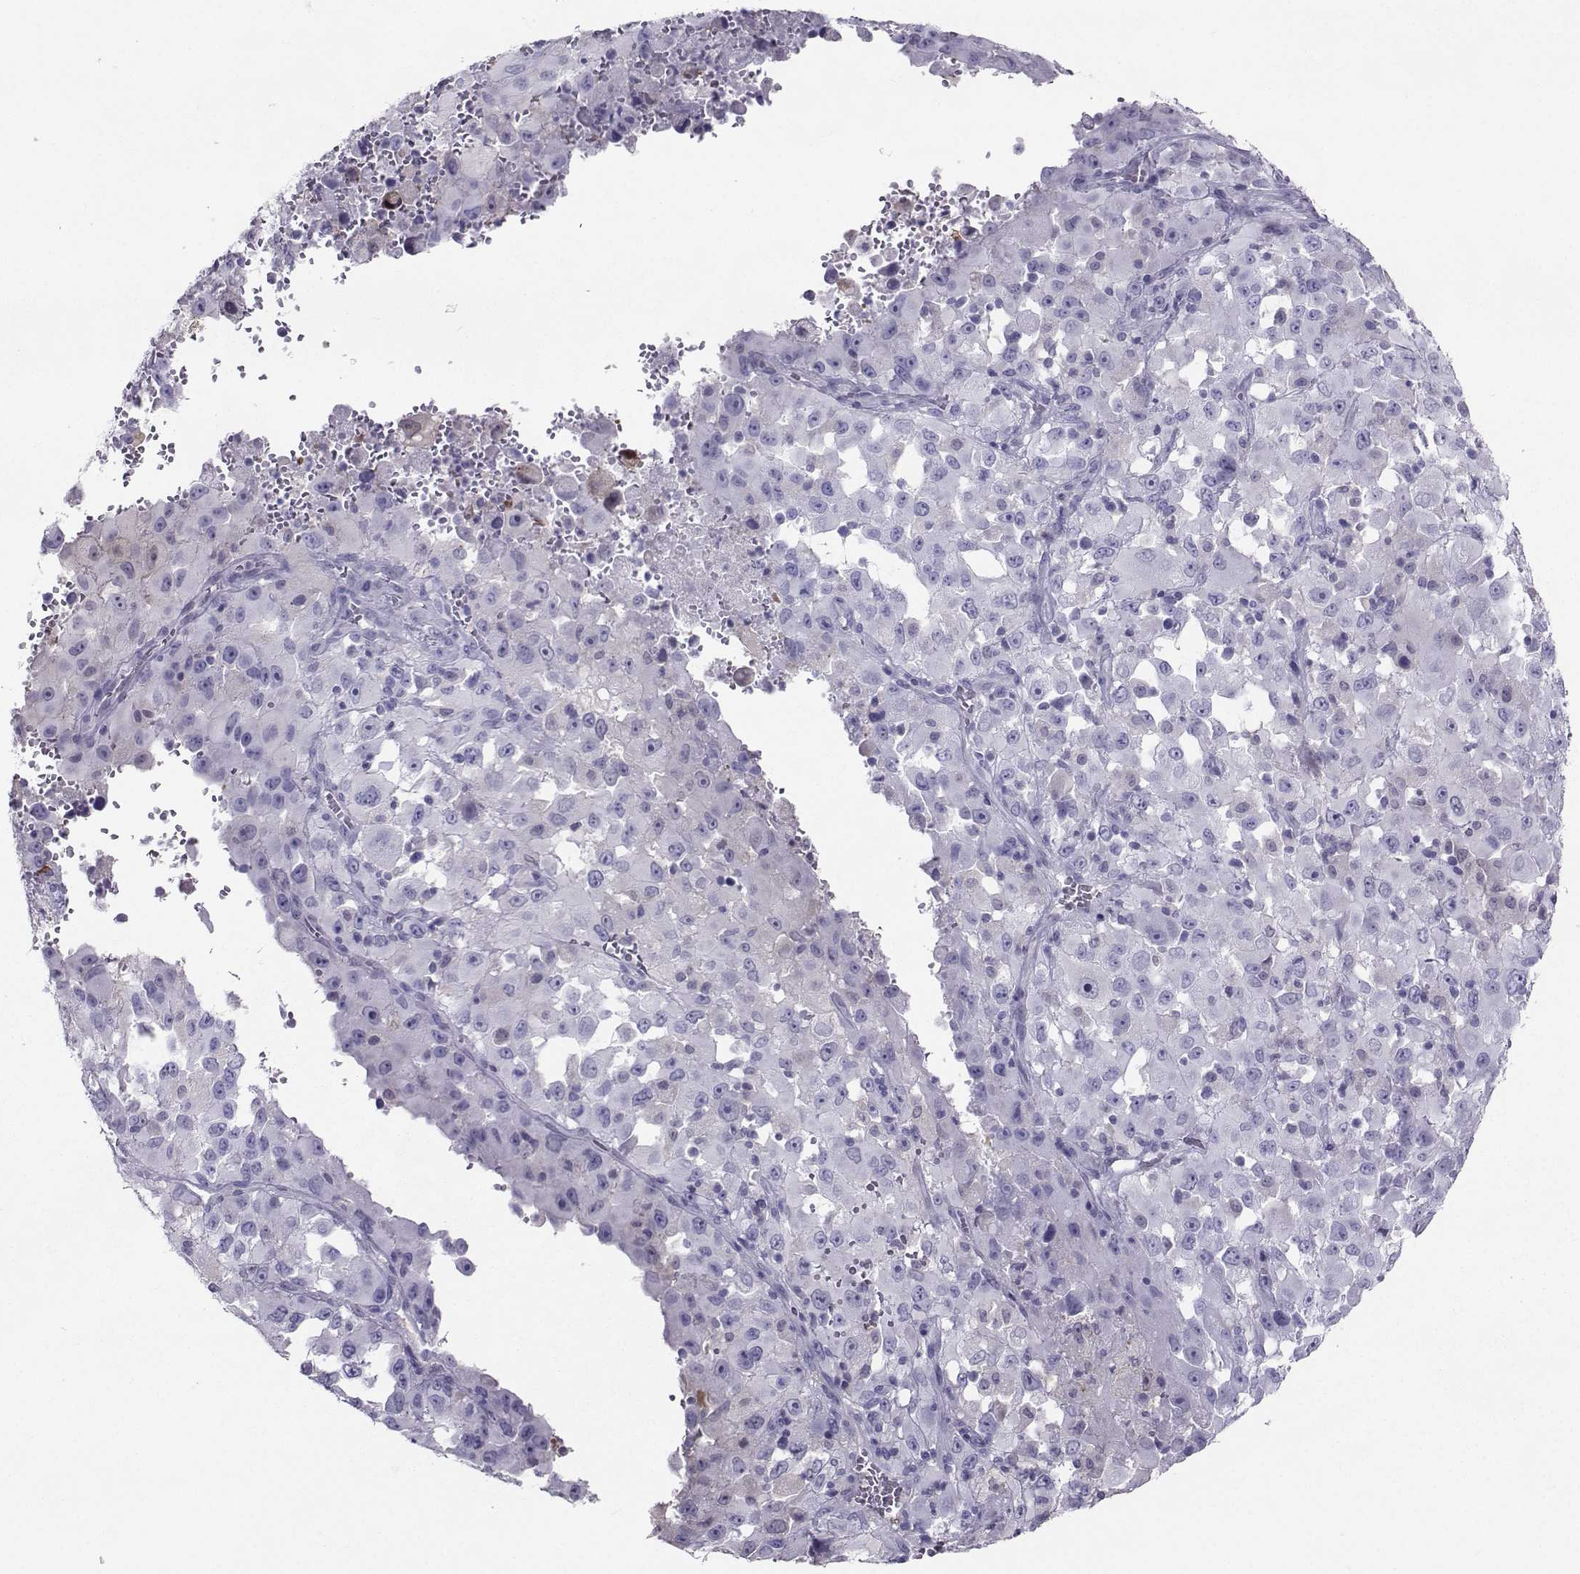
{"staining": {"intensity": "weak", "quantity": "<25%", "location": "cytoplasmic/membranous,nuclear"}, "tissue": "melanoma", "cell_type": "Tumor cells", "image_type": "cancer", "snomed": [{"axis": "morphology", "description": "Malignant melanoma, Metastatic site"}, {"axis": "topography", "description": "Soft tissue"}], "caption": "Melanoma stained for a protein using immunohistochemistry (IHC) exhibits no expression tumor cells.", "gene": "PGK1", "patient": {"sex": "male", "age": 50}}